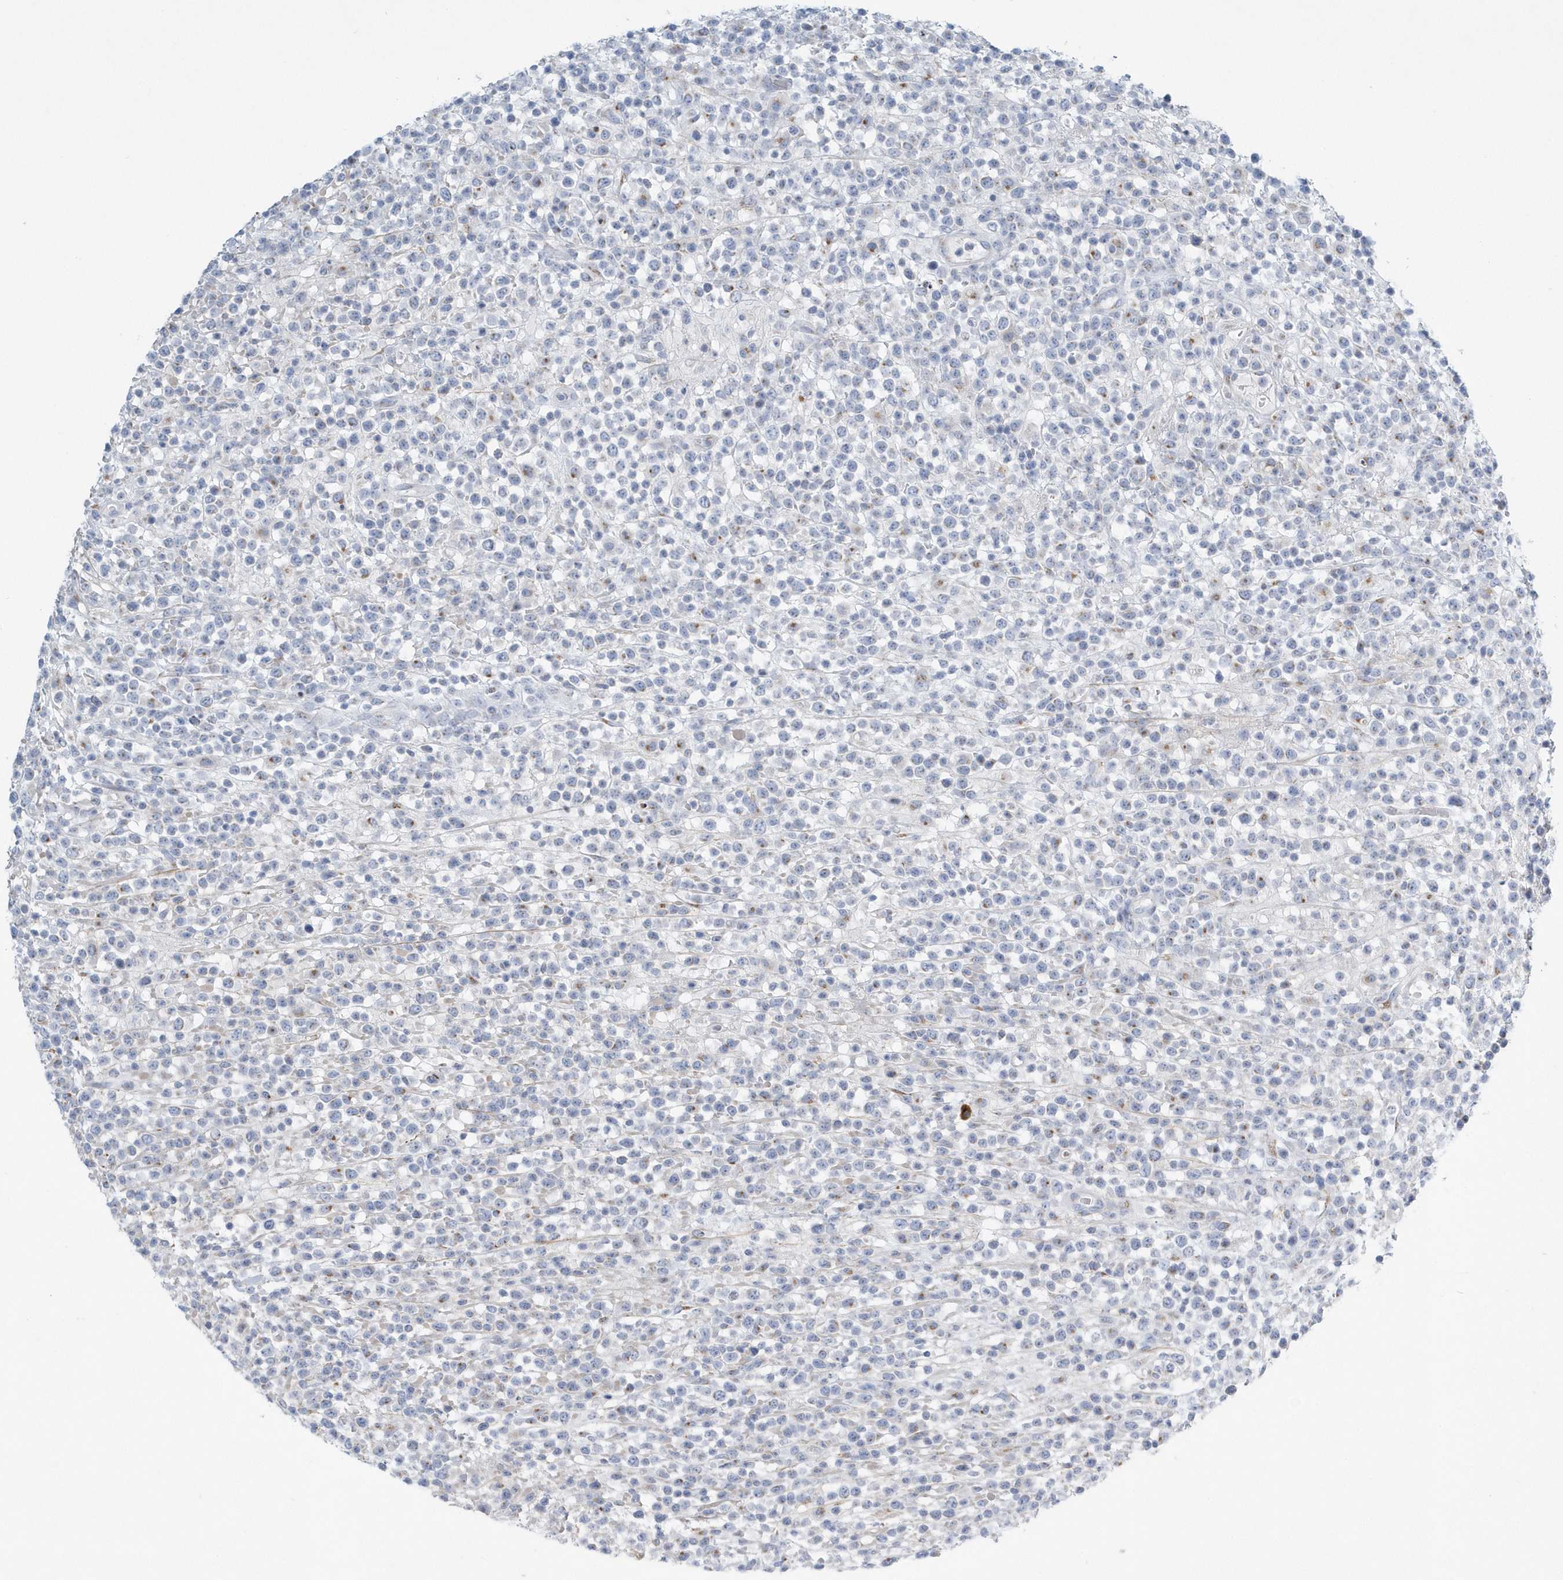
{"staining": {"intensity": "moderate", "quantity": "<25%", "location": "cytoplasmic/membranous"}, "tissue": "lymphoma", "cell_type": "Tumor cells", "image_type": "cancer", "snomed": [{"axis": "morphology", "description": "Malignant lymphoma, non-Hodgkin's type, High grade"}, {"axis": "topography", "description": "Colon"}], "caption": "Human high-grade malignant lymphoma, non-Hodgkin's type stained for a protein (brown) shows moderate cytoplasmic/membranous positive expression in approximately <25% of tumor cells.", "gene": "SPATA18", "patient": {"sex": "female", "age": 53}}